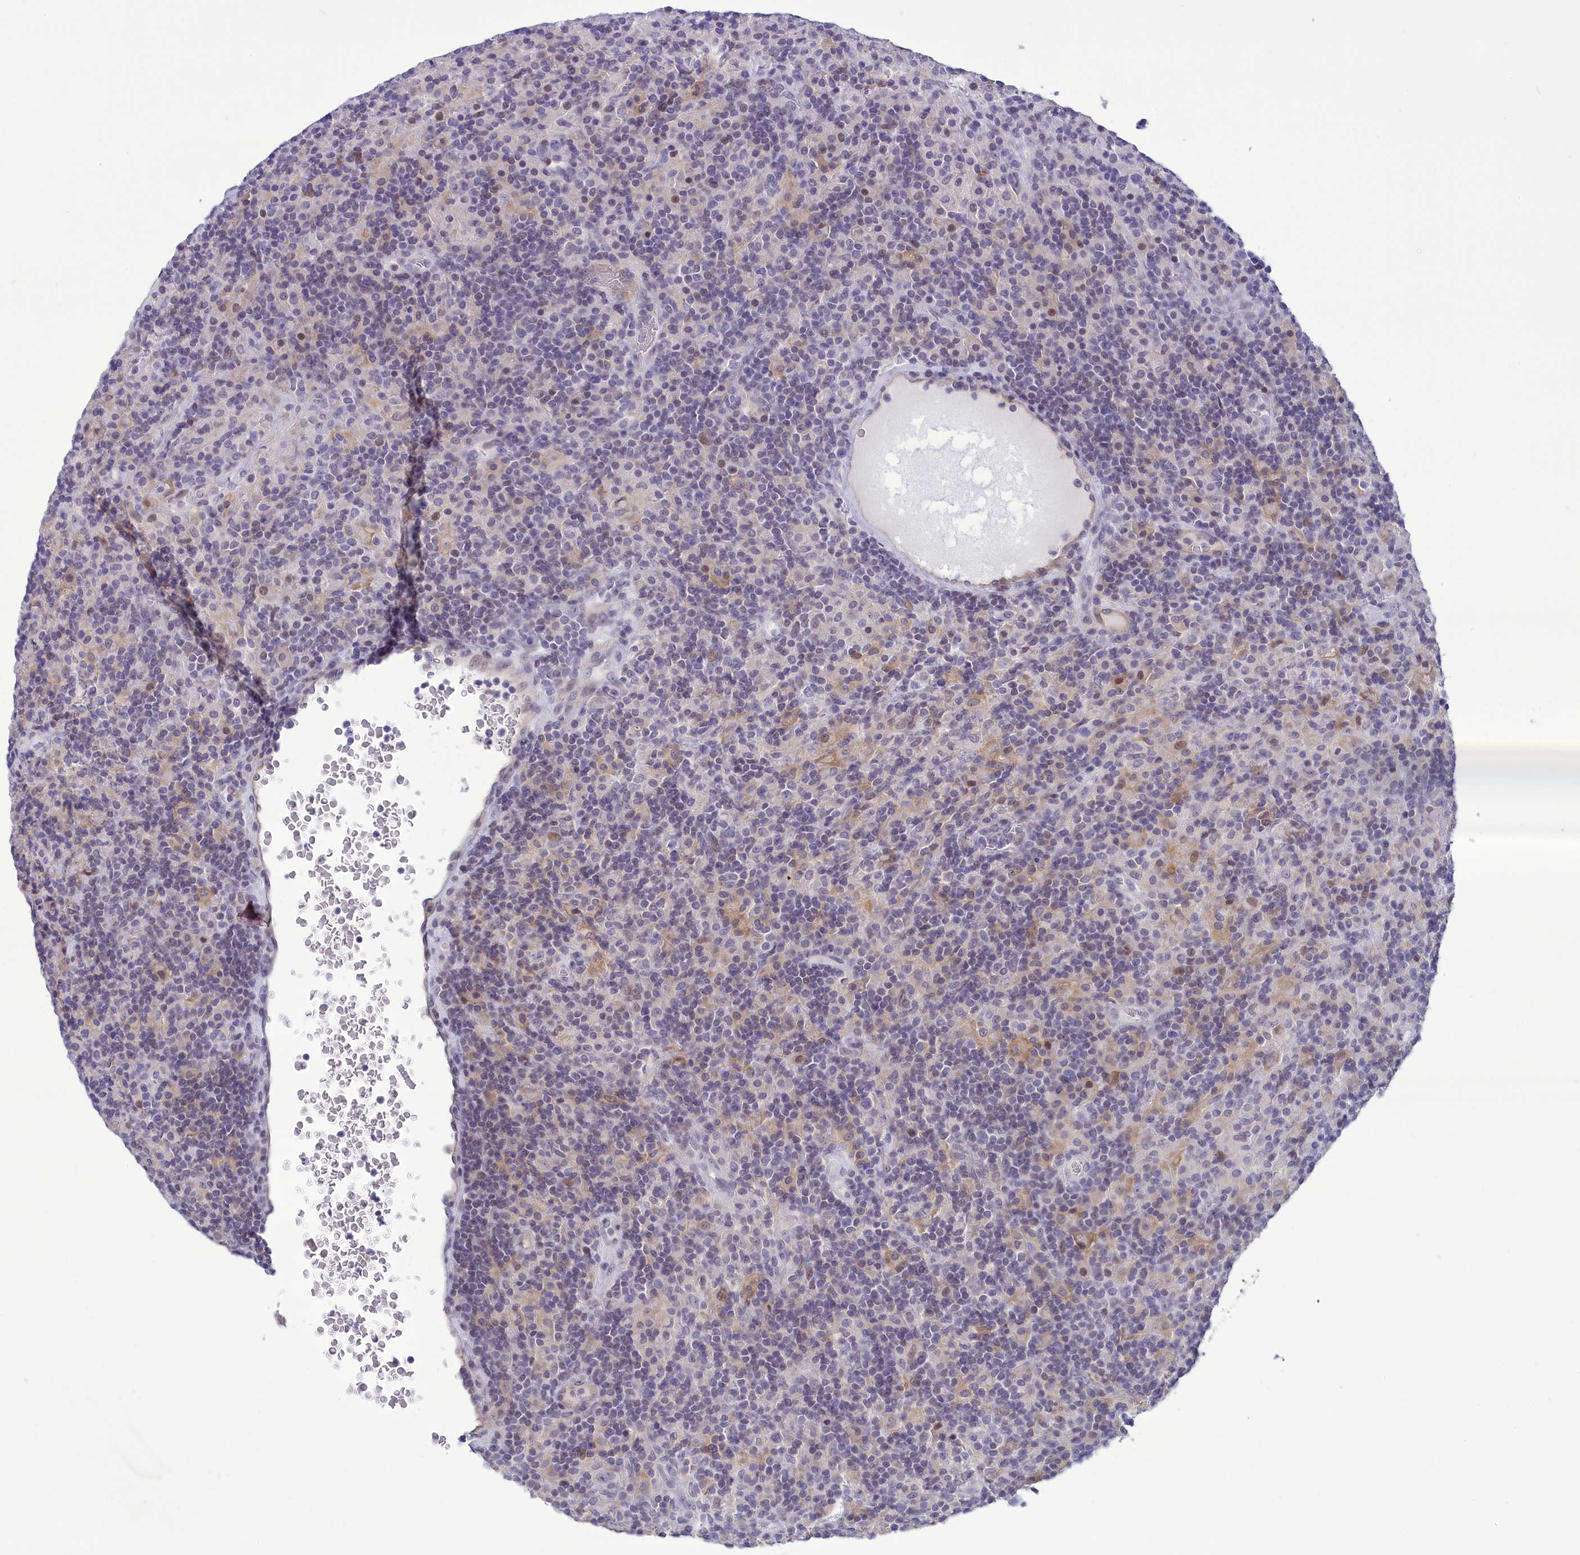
{"staining": {"intensity": "negative", "quantity": "none", "location": "none"}, "tissue": "lymphoma", "cell_type": "Tumor cells", "image_type": "cancer", "snomed": [{"axis": "morphology", "description": "Hodgkin's disease, NOS"}, {"axis": "topography", "description": "Lymph node"}], "caption": "Tumor cells show no significant staining in lymphoma.", "gene": "CORO2A", "patient": {"sex": "male", "age": 70}}